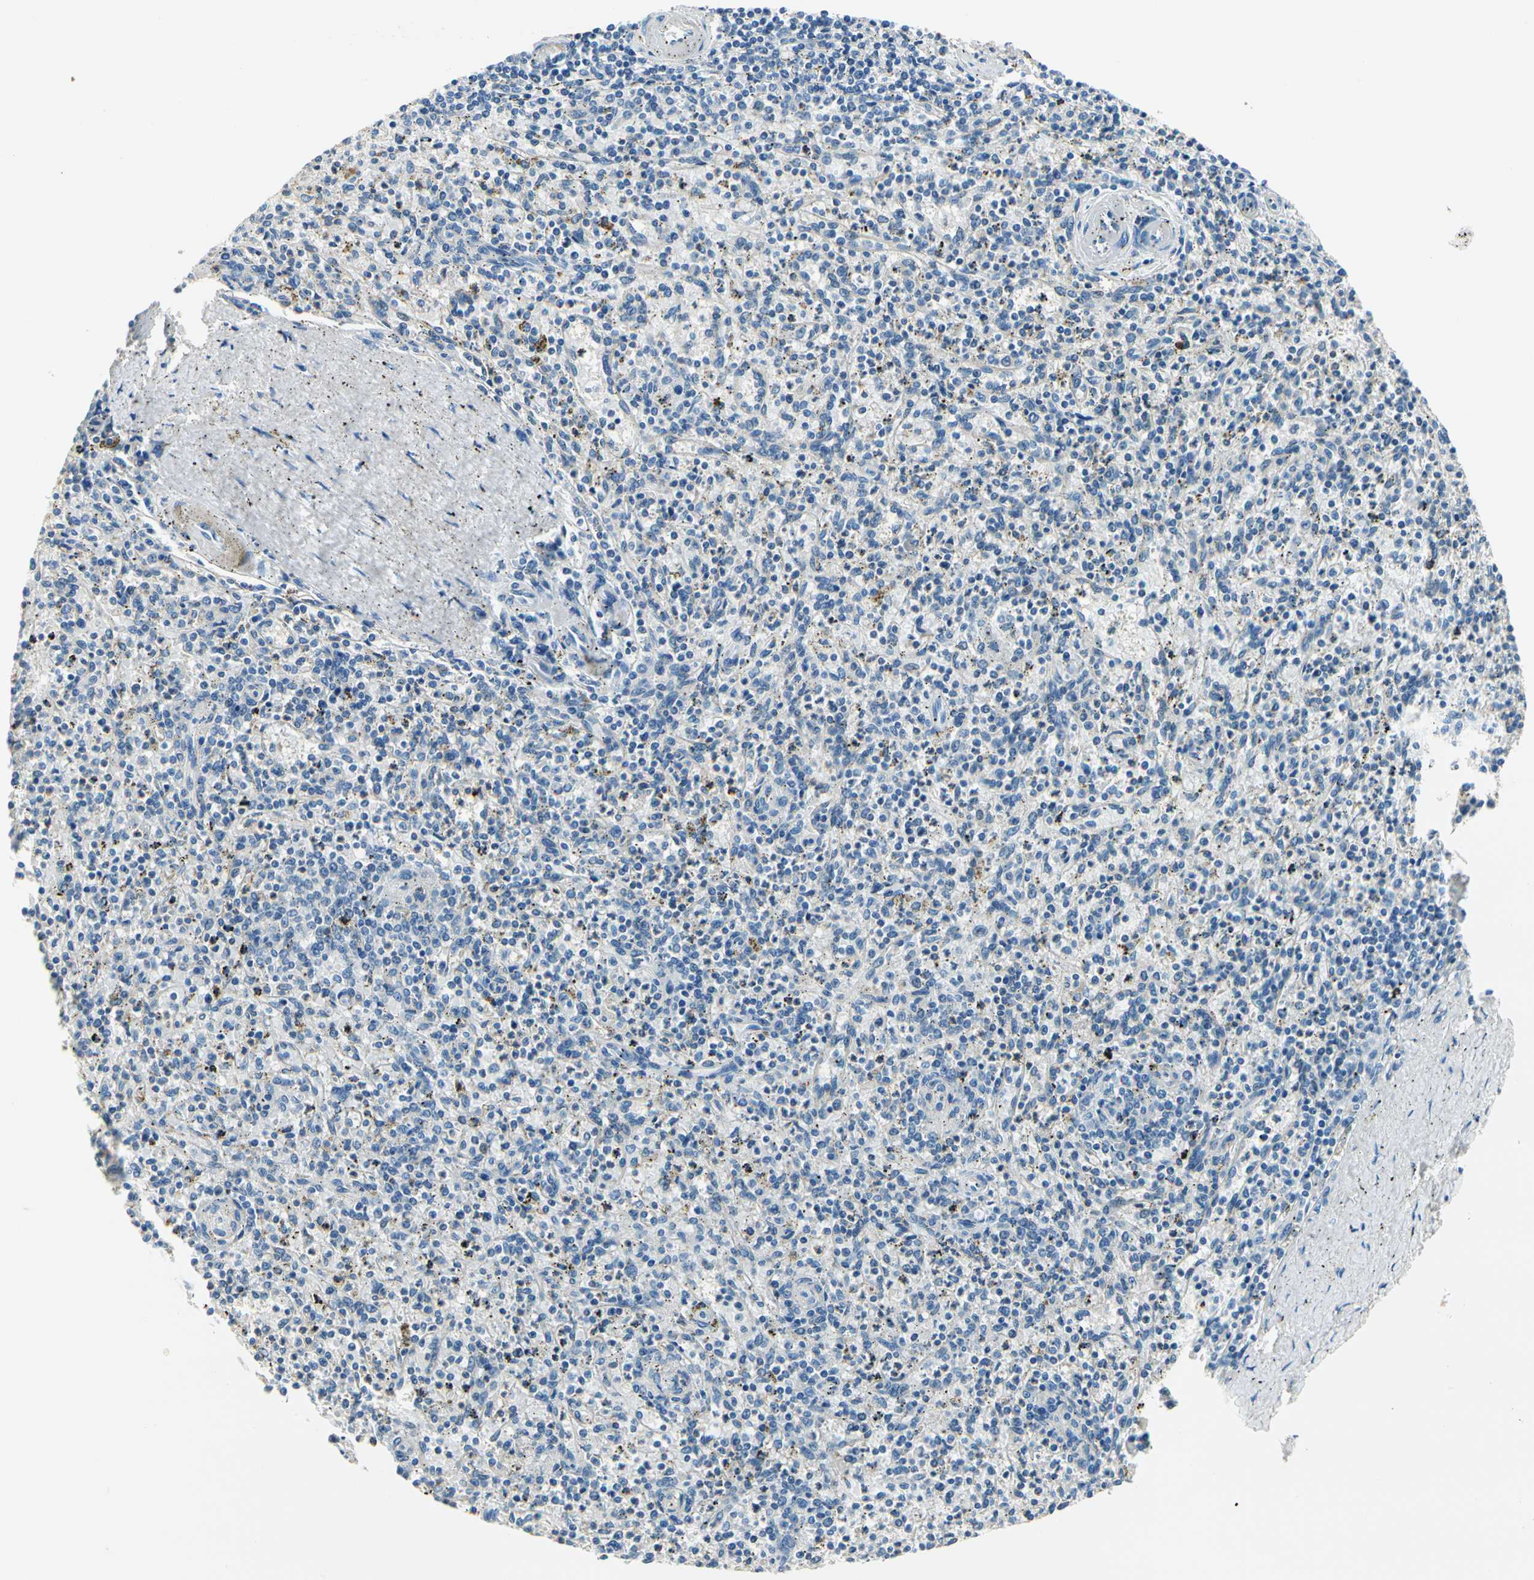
{"staining": {"intensity": "negative", "quantity": "none", "location": "none"}, "tissue": "spleen", "cell_type": "Cells in red pulp", "image_type": "normal", "snomed": [{"axis": "morphology", "description": "Normal tissue, NOS"}, {"axis": "topography", "description": "Spleen"}], "caption": "Immunohistochemistry (IHC) micrograph of unremarkable human spleen stained for a protein (brown), which displays no positivity in cells in red pulp. (Stains: DAB immunohistochemistry with hematoxylin counter stain, Microscopy: brightfield microscopy at high magnification).", "gene": "TGFBR3", "patient": {"sex": "male", "age": 72}}